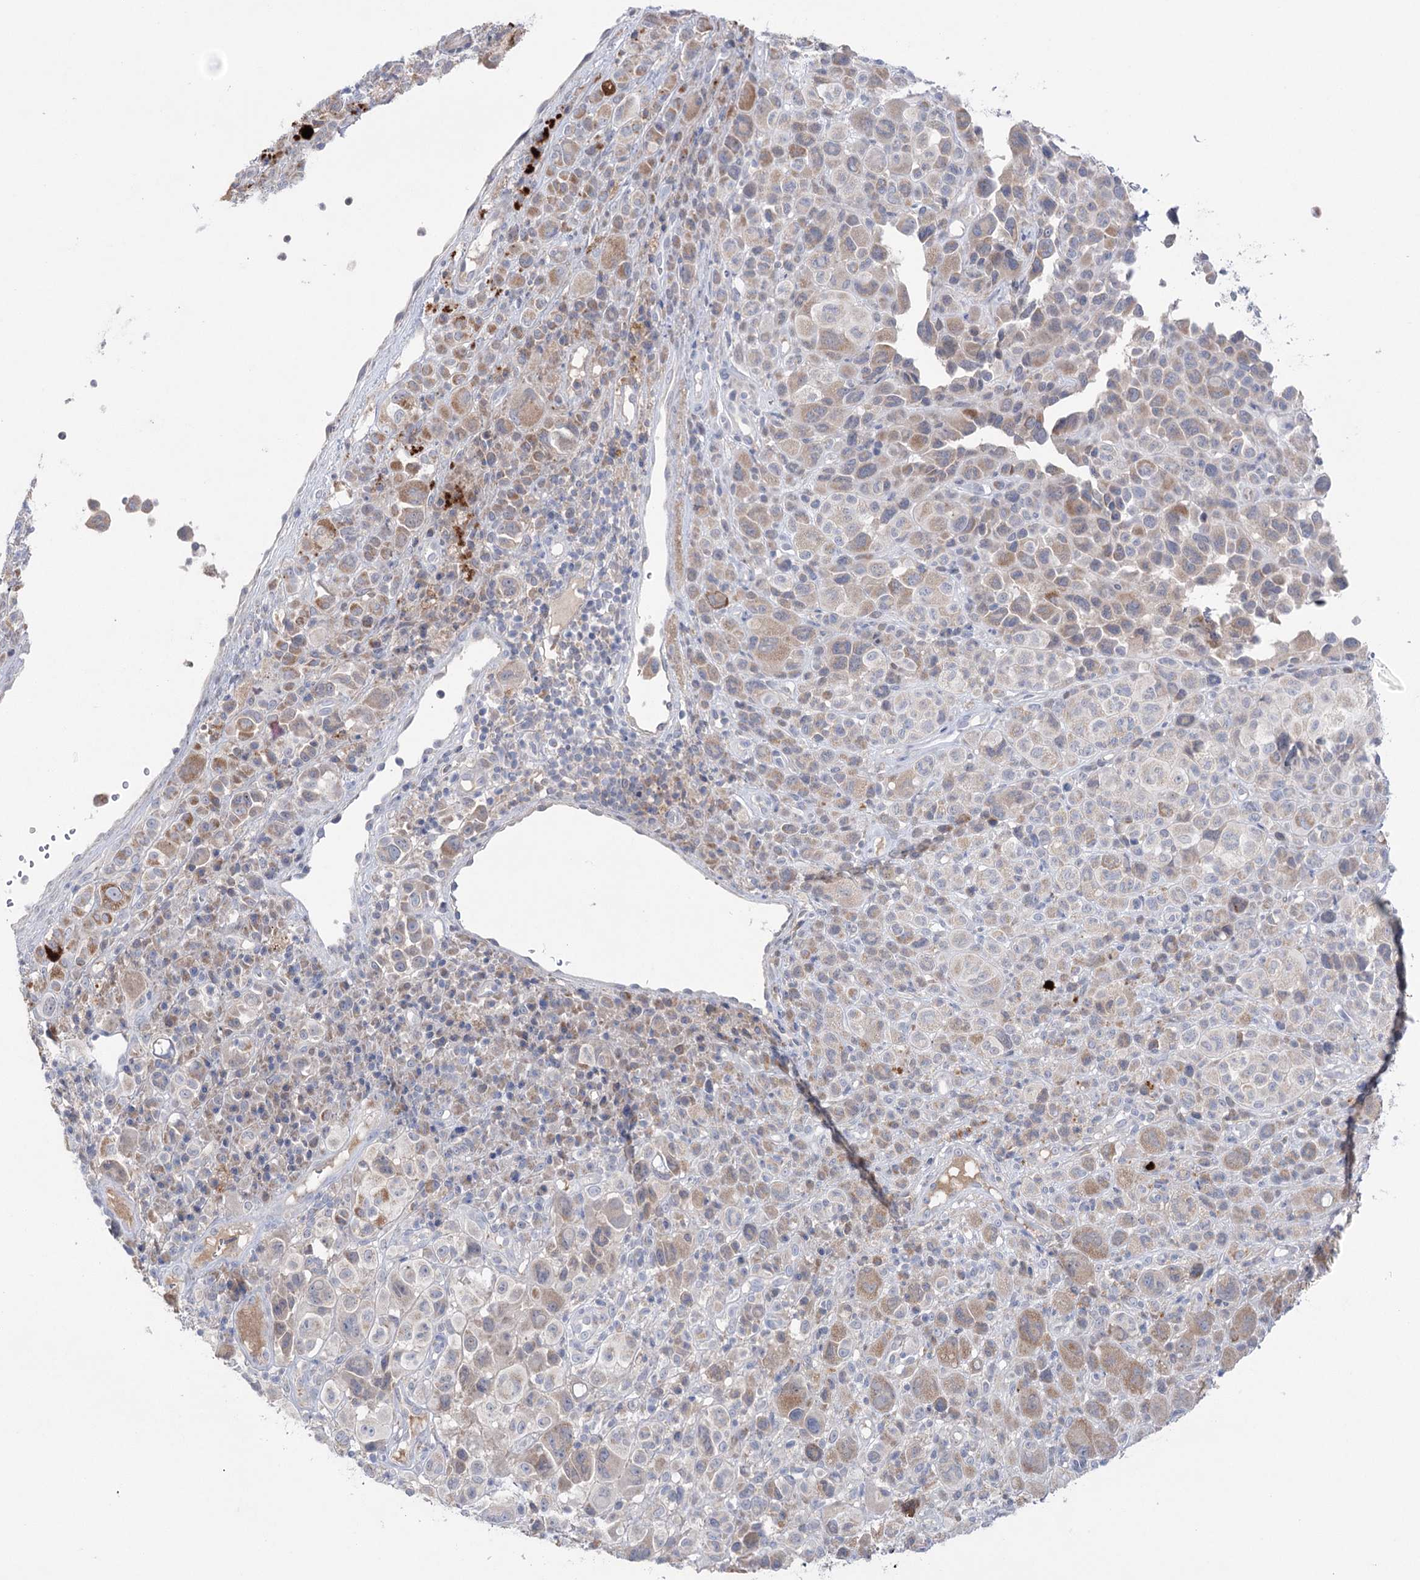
{"staining": {"intensity": "moderate", "quantity": "<25%", "location": "cytoplasmic/membranous"}, "tissue": "melanoma", "cell_type": "Tumor cells", "image_type": "cancer", "snomed": [{"axis": "morphology", "description": "Malignant melanoma, NOS"}, {"axis": "topography", "description": "Skin of trunk"}], "caption": "Tumor cells demonstrate moderate cytoplasmic/membranous positivity in about <25% of cells in melanoma.", "gene": "MTCH2", "patient": {"sex": "male", "age": 71}}